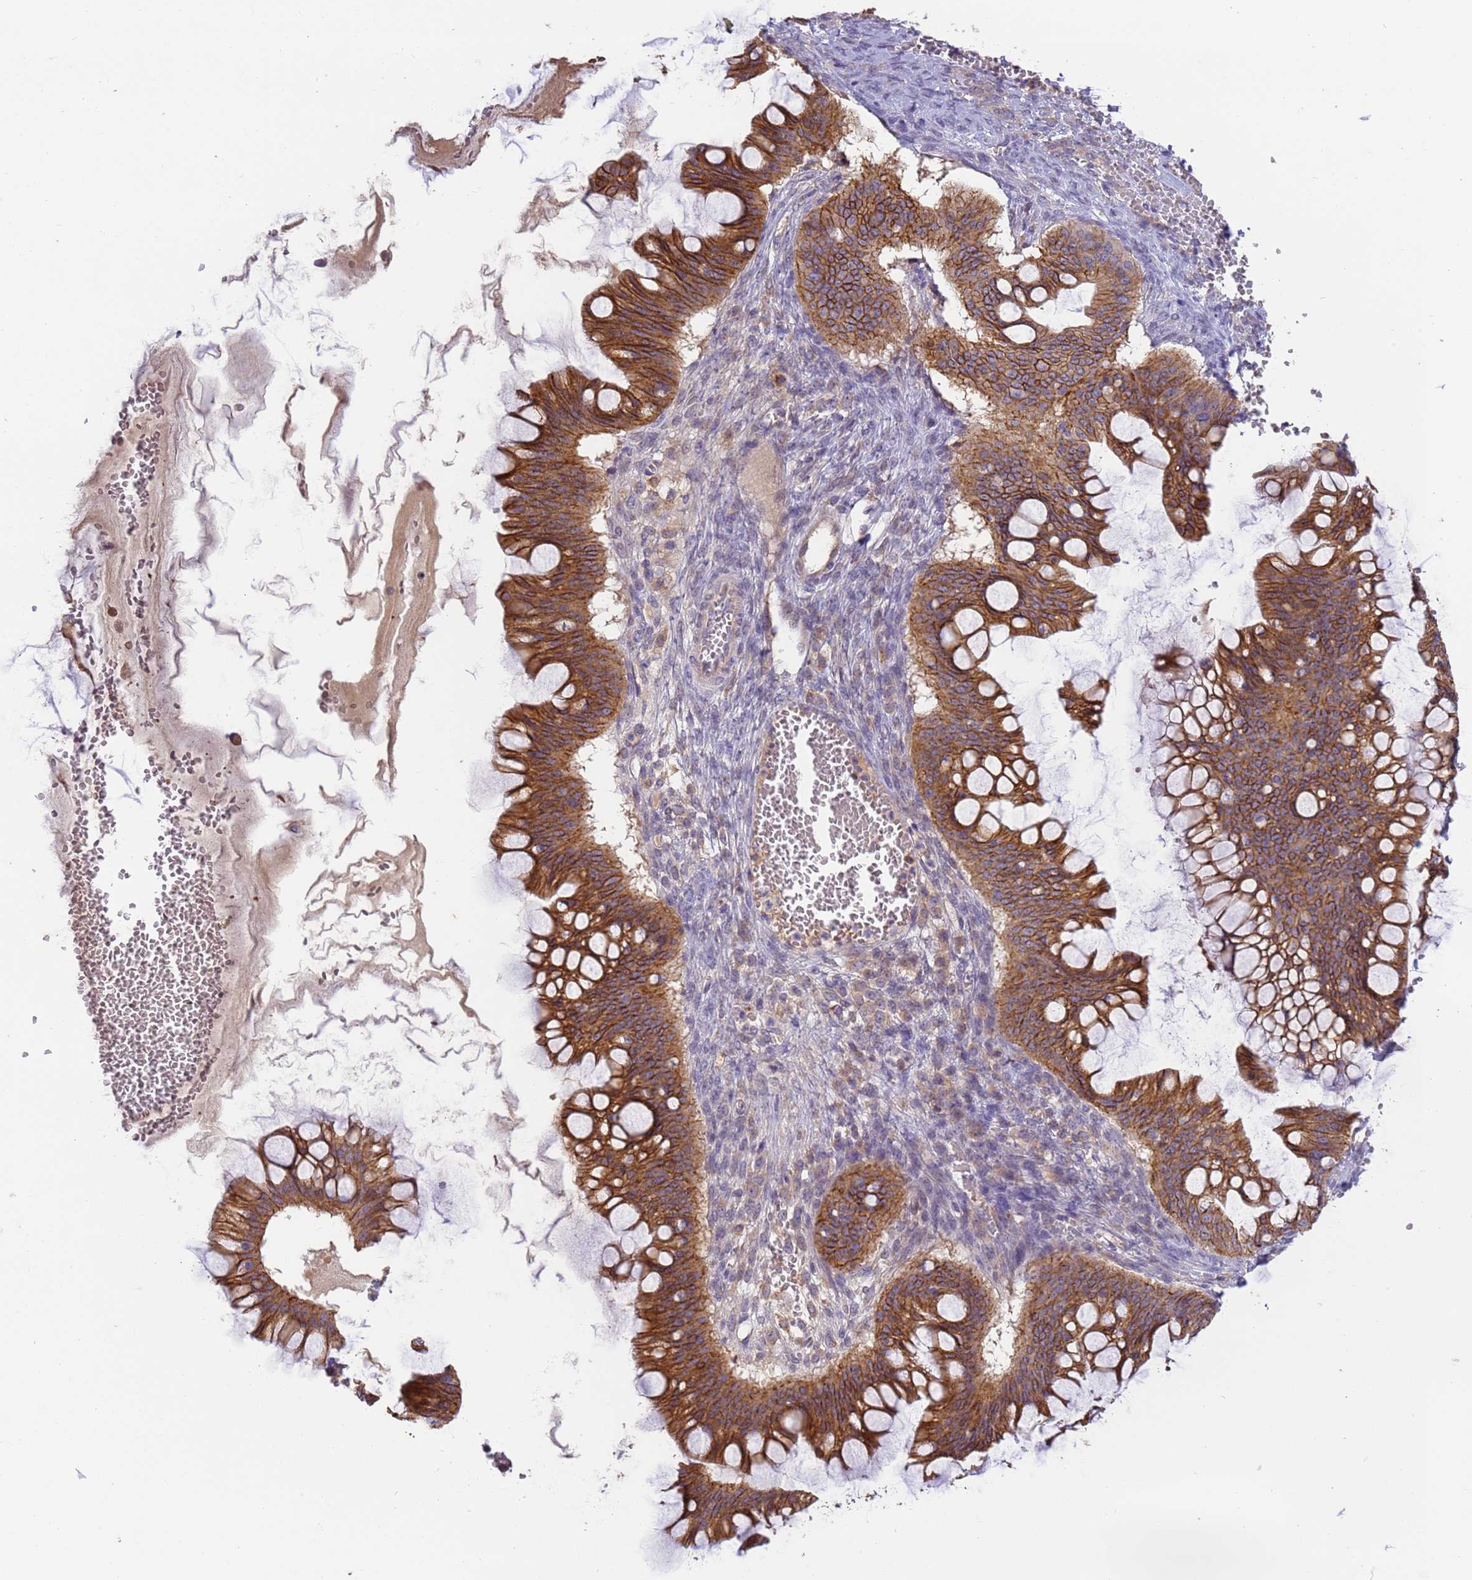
{"staining": {"intensity": "strong", "quantity": ">75%", "location": "cytoplasmic/membranous"}, "tissue": "ovarian cancer", "cell_type": "Tumor cells", "image_type": "cancer", "snomed": [{"axis": "morphology", "description": "Cystadenocarcinoma, mucinous, NOS"}, {"axis": "topography", "description": "Ovary"}], "caption": "A micrograph of ovarian mucinous cystadenocarcinoma stained for a protein exhibits strong cytoplasmic/membranous brown staining in tumor cells.", "gene": "M6PR", "patient": {"sex": "female", "age": 73}}